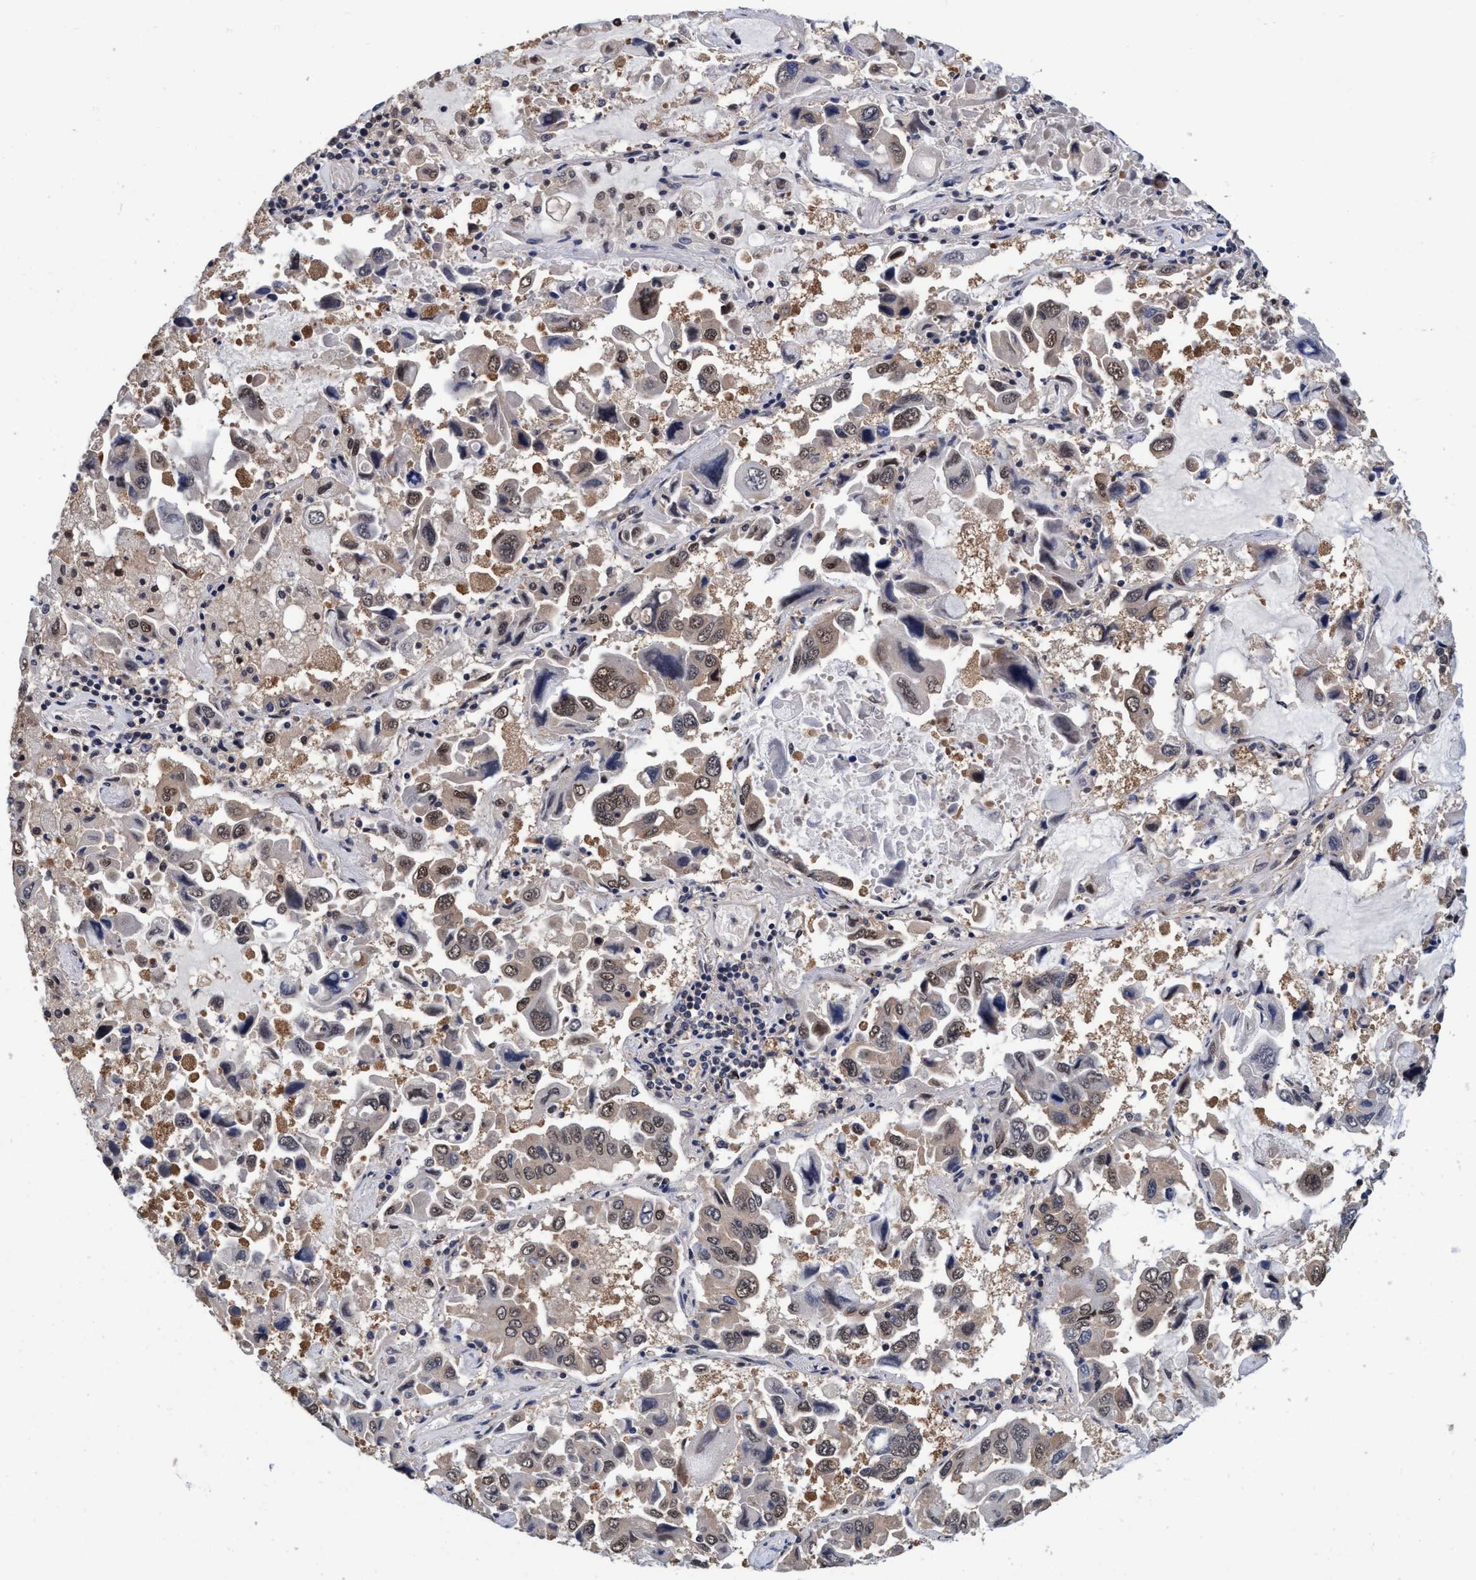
{"staining": {"intensity": "weak", "quantity": "25%-75%", "location": "cytoplasmic/membranous,nuclear"}, "tissue": "lung cancer", "cell_type": "Tumor cells", "image_type": "cancer", "snomed": [{"axis": "morphology", "description": "Adenocarcinoma, NOS"}, {"axis": "topography", "description": "Lung"}], "caption": "Adenocarcinoma (lung) stained with a protein marker reveals weak staining in tumor cells.", "gene": "PSMD12", "patient": {"sex": "male", "age": 64}}